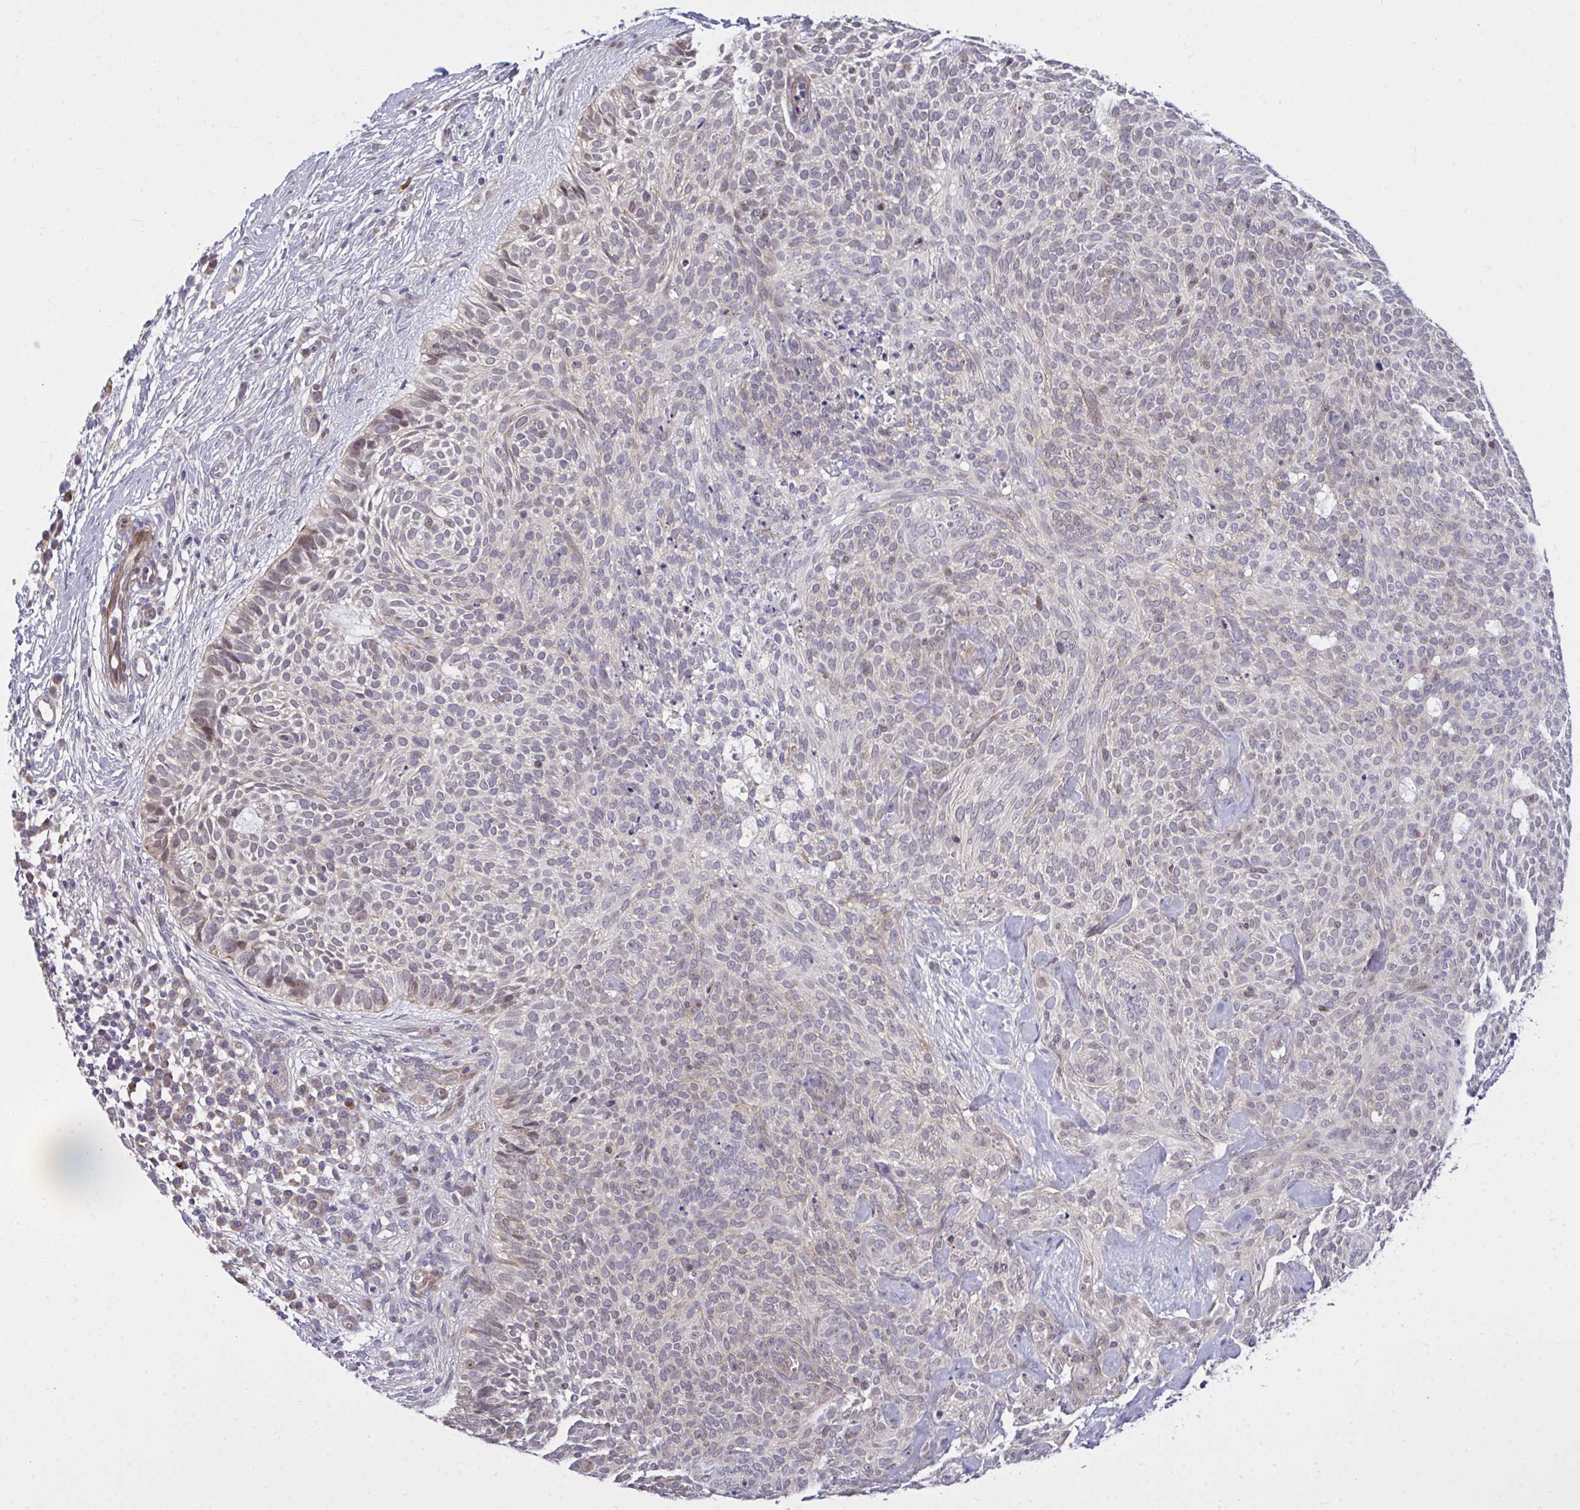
{"staining": {"intensity": "weak", "quantity": "25%-75%", "location": "cytoplasmic/membranous,nuclear"}, "tissue": "skin cancer", "cell_type": "Tumor cells", "image_type": "cancer", "snomed": [{"axis": "morphology", "description": "Basal cell carcinoma"}, {"axis": "topography", "description": "Skin"}, {"axis": "topography", "description": "Skin of face"}], "caption": "A brown stain shows weak cytoplasmic/membranous and nuclear expression of a protein in human skin cancer tumor cells.", "gene": "HMBOX1", "patient": {"sex": "female", "age": 82}}